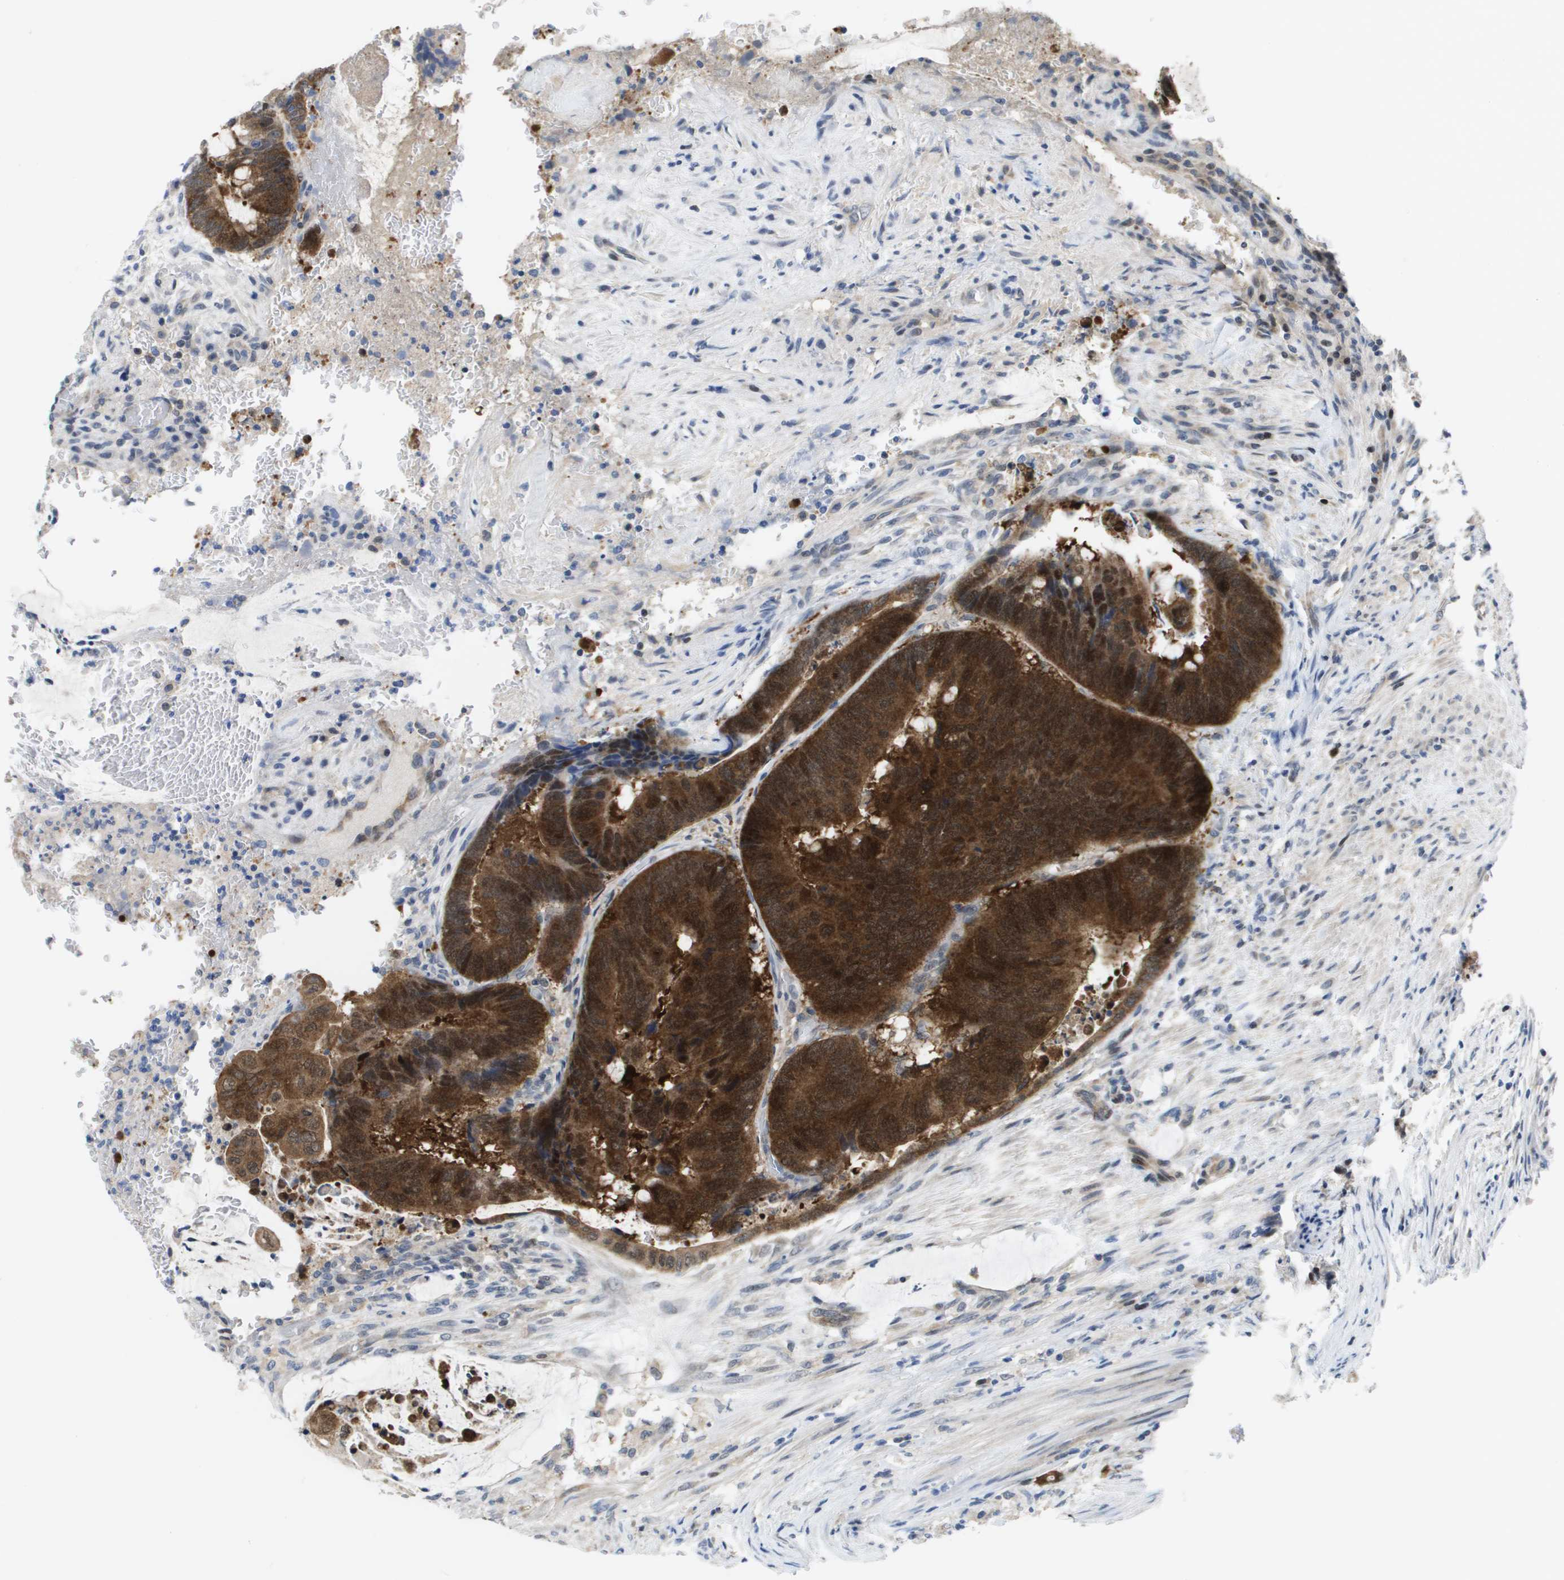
{"staining": {"intensity": "strong", "quantity": ">75%", "location": "cytoplasmic/membranous"}, "tissue": "colorectal cancer", "cell_type": "Tumor cells", "image_type": "cancer", "snomed": [{"axis": "morphology", "description": "Normal tissue, NOS"}, {"axis": "morphology", "description": "Adenocarcinoma, NOS"}, {"axis": "topography", "description": "Rectum"}], "caption": "Human colorectal adenocarcinoma stained with a protein marker shows strong staining in tumor cells.", "gene": "FKBP4", "patient": {"sex": "male", "age": 92}}